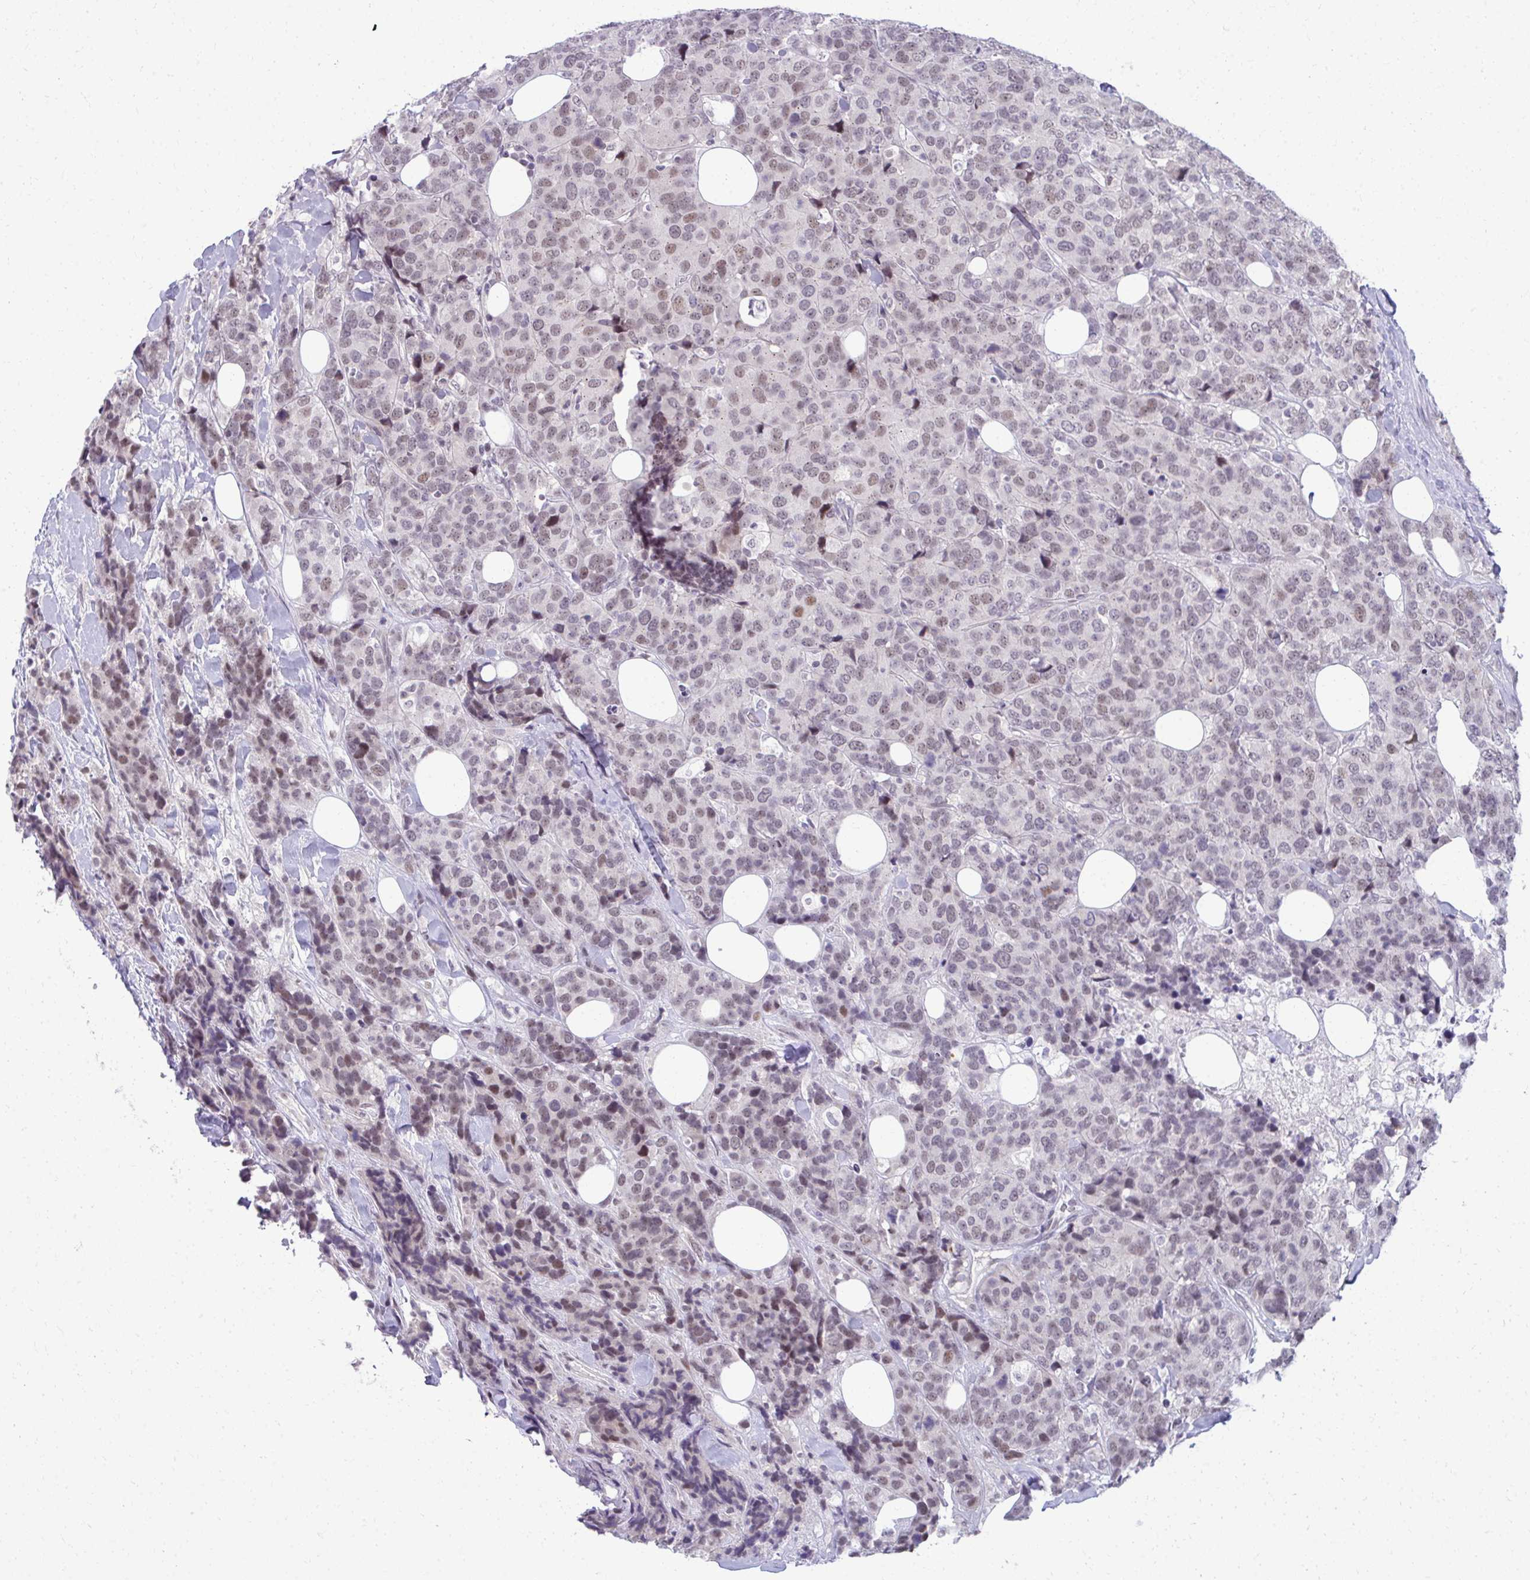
{"staining": {"intensity": "weak", "quantity": "25%-75%", "location": "nuclear"}, "tissue": "breast cancer", "cell_type": "Tumor cells", "image_type": "cancer", "snomed": [{"axis": "morphology", "description": "Lobular carcinoma"}, {"axis": "topography", "description": "Breast"}], "caption": "The histopathology image demonstrates immunohistochemical staining of breast lobular carcinoma. There is weak nuclear positivity is appreciated in approximately 25%-75% of tumor cells.", "gene": "MAF1", "patient": {"sex": "female", "age": 59}}